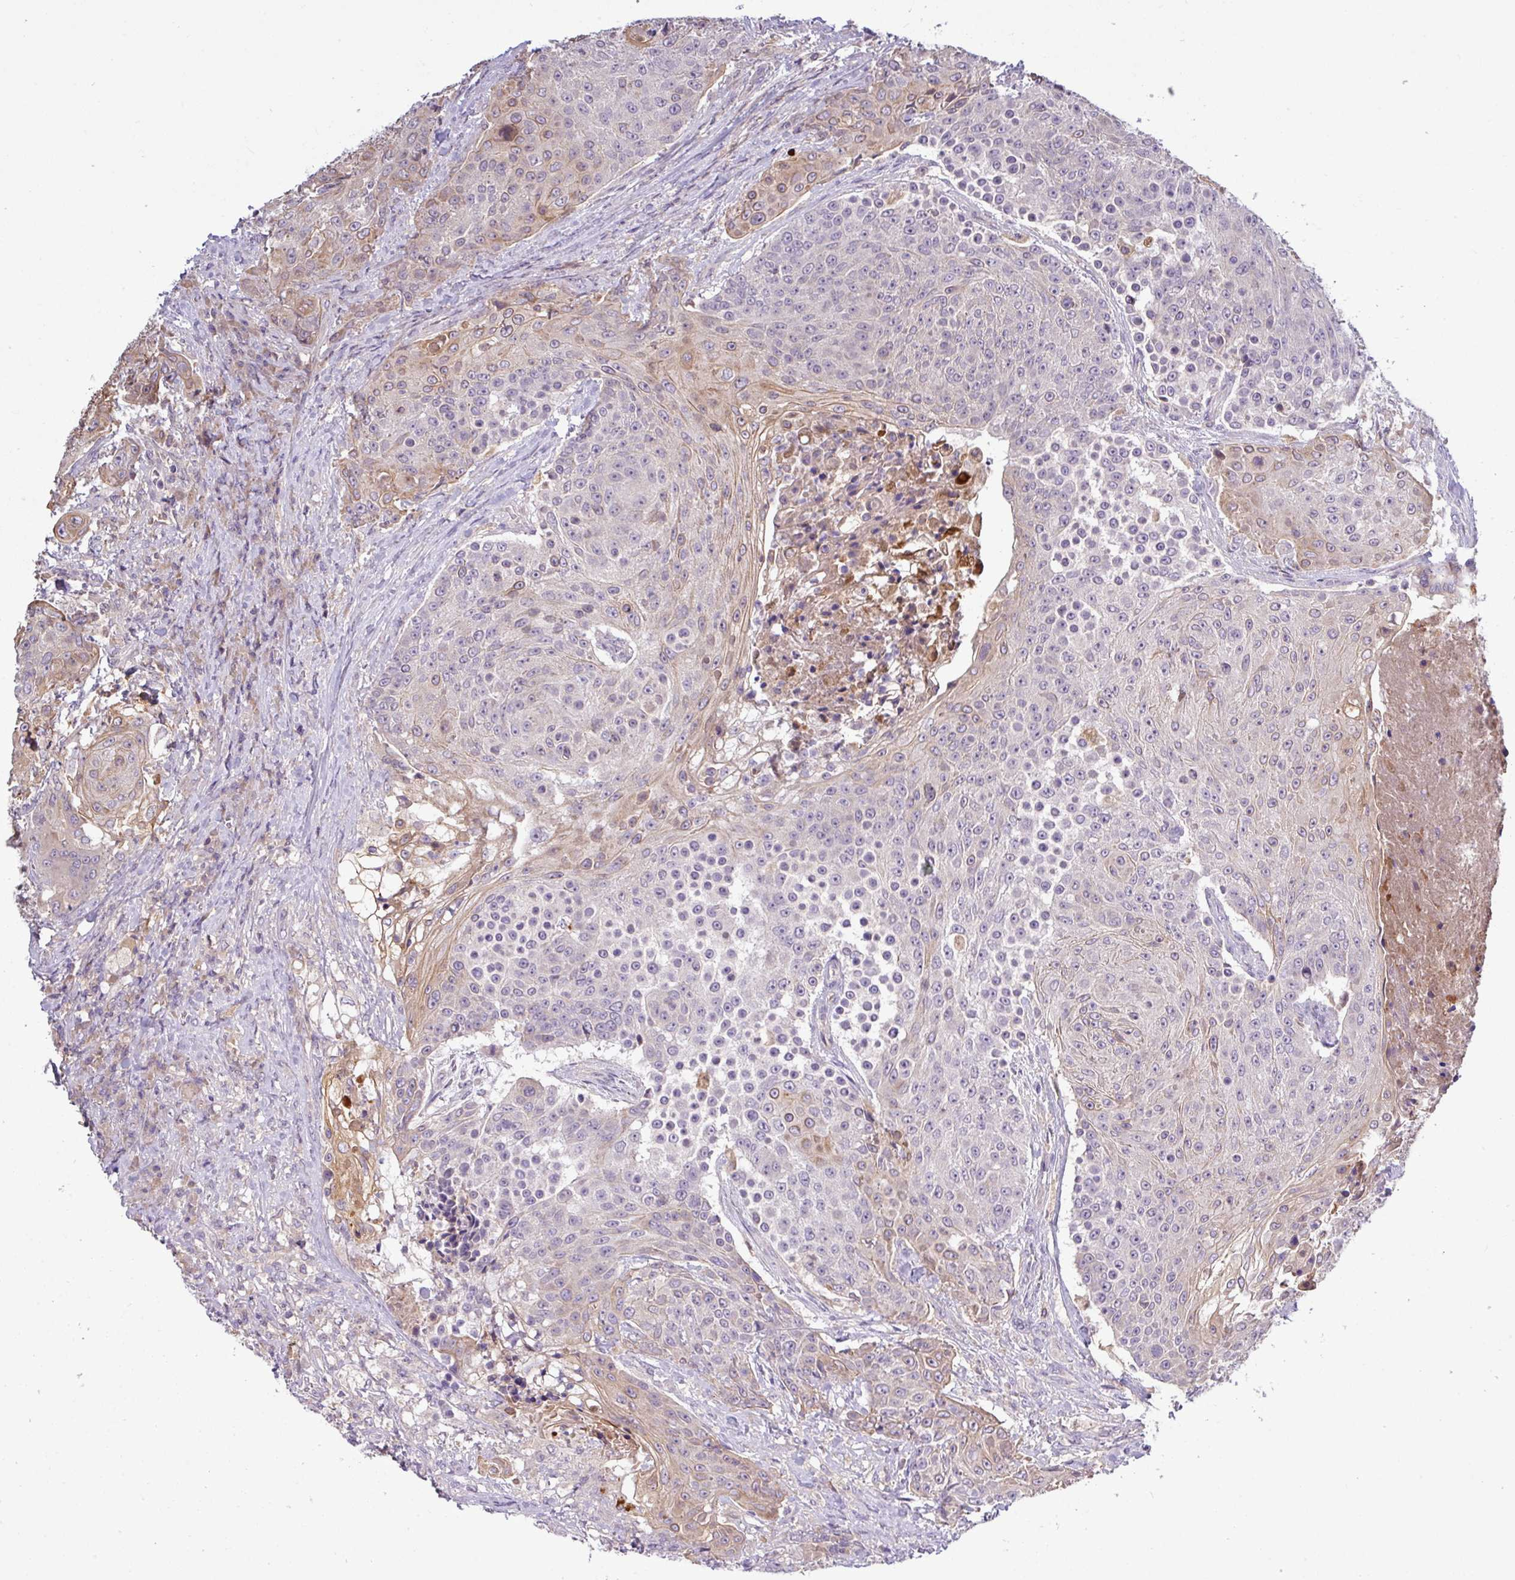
{"staining": {"intensity": "weak", "quantity": "<25%", "location": "cytoplasmic/membranous"}, "tissue": "urothelial cancer", "cell_type": "Tumor cells", "image_type": "cancer", "snomed": [{"axis": "morphology", "description": "Urothelial carcinoma, High grade"}, {"axis": "topography", "description": "Urinary bladder"}], "caption": "Urothelial cancer stained for a protein using immunohistochemistry (IHC) reveals no expression tumor cells.", "gene": "TMEM62", "patient": {"sex": "female", "age": 63}}